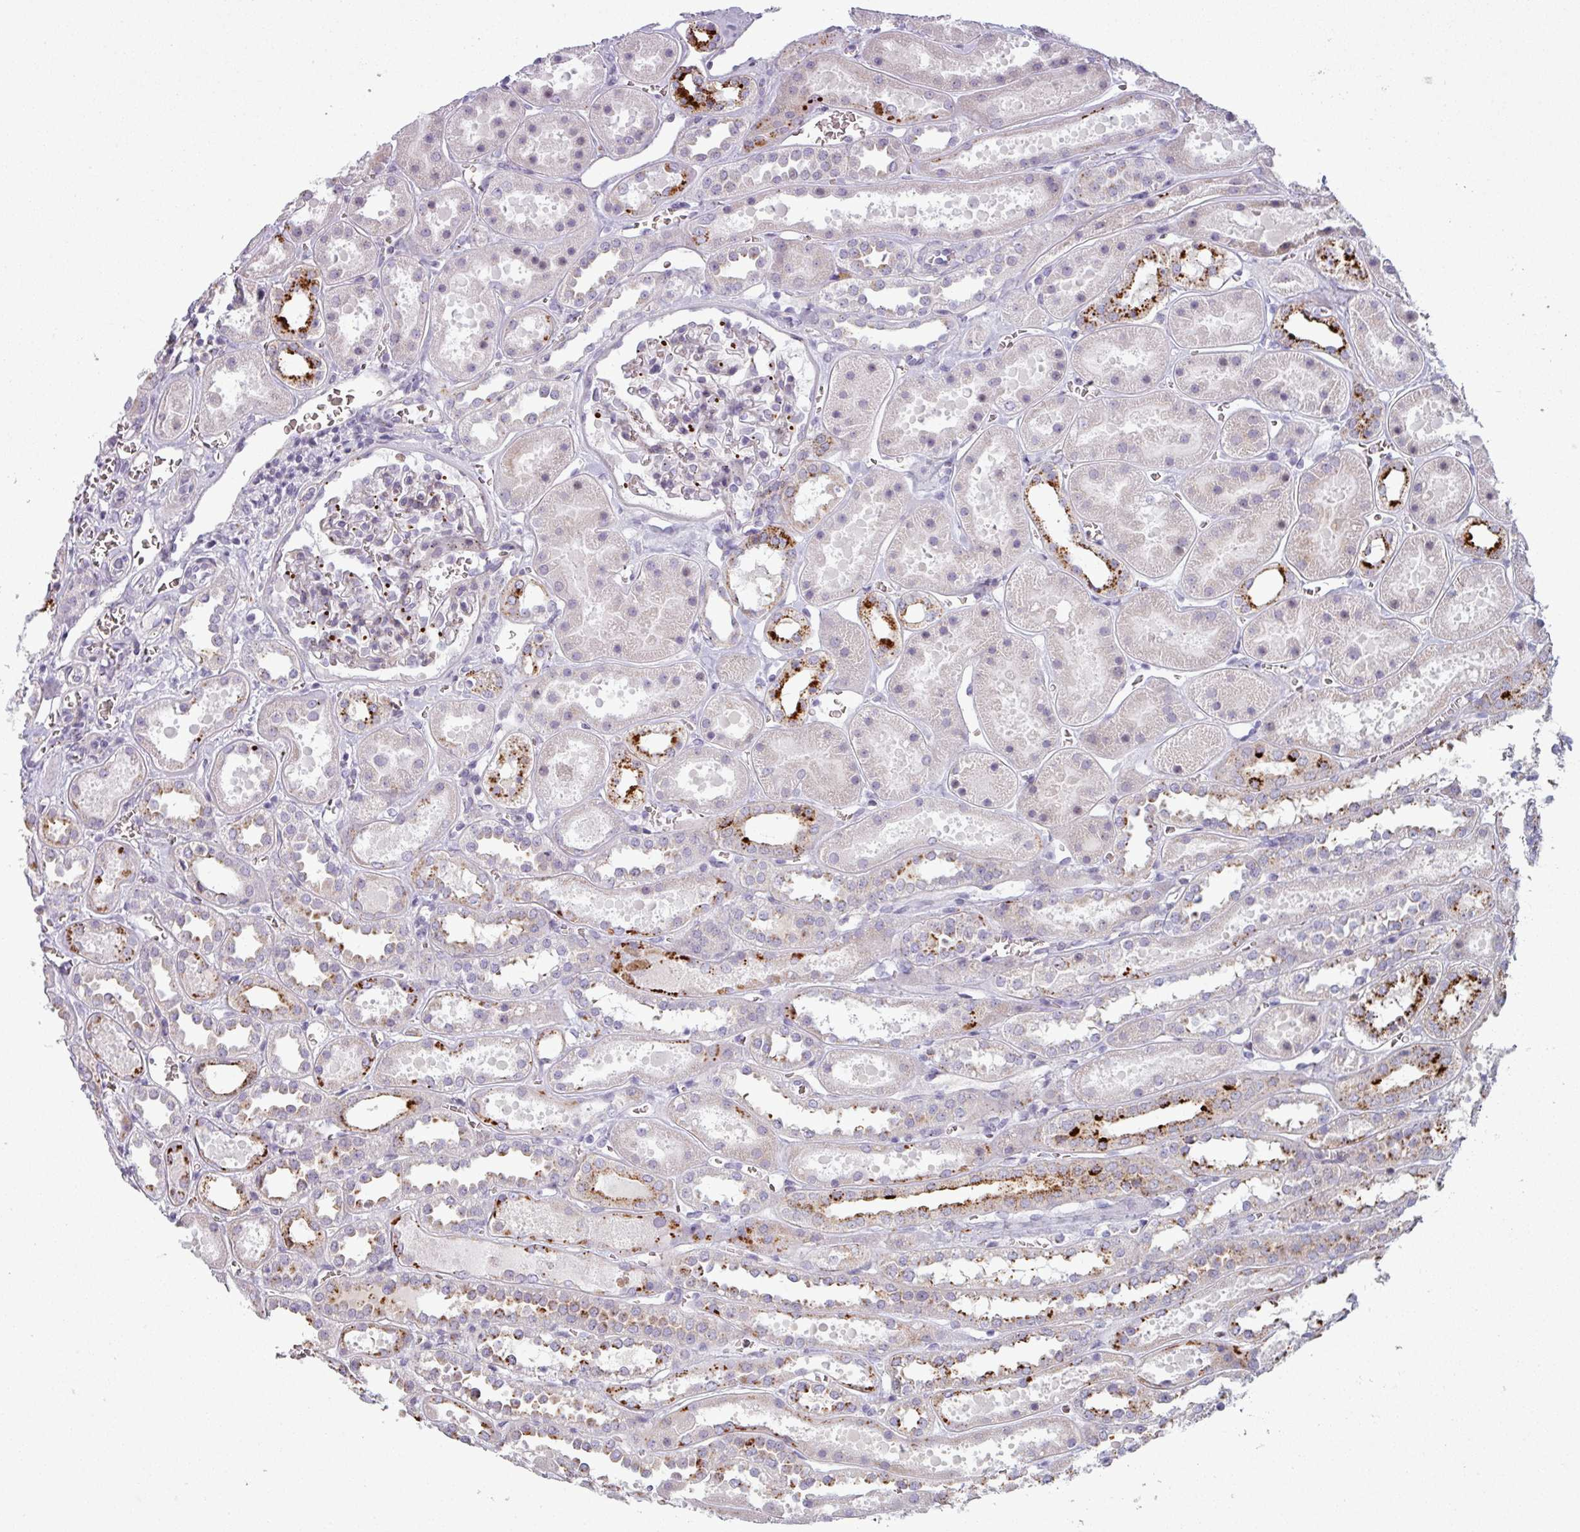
{"staining": {"intensity": "moderate", "quantity": "<25%", "location": "cytoplasmic/membranous"}, "tissue": "kidney", "cell_type": "Cells in glomeruli", "image_type": "normal", "snomed": [{"axis": "morphology", "description": "Normal tissue, NOS"}, {"axis": "topography", "description": "Kidney"}], "caption": "Immunohistochemical staining of normal human kidney shows low levels of moderate cytoplasmic/membranous positivity in about <25% of cells in glomeruli. (DAB IHC with brightfield microscopy, high magnification).", "gene": "MAP7D2", "patient": {"sex": "female", "age": 41}}